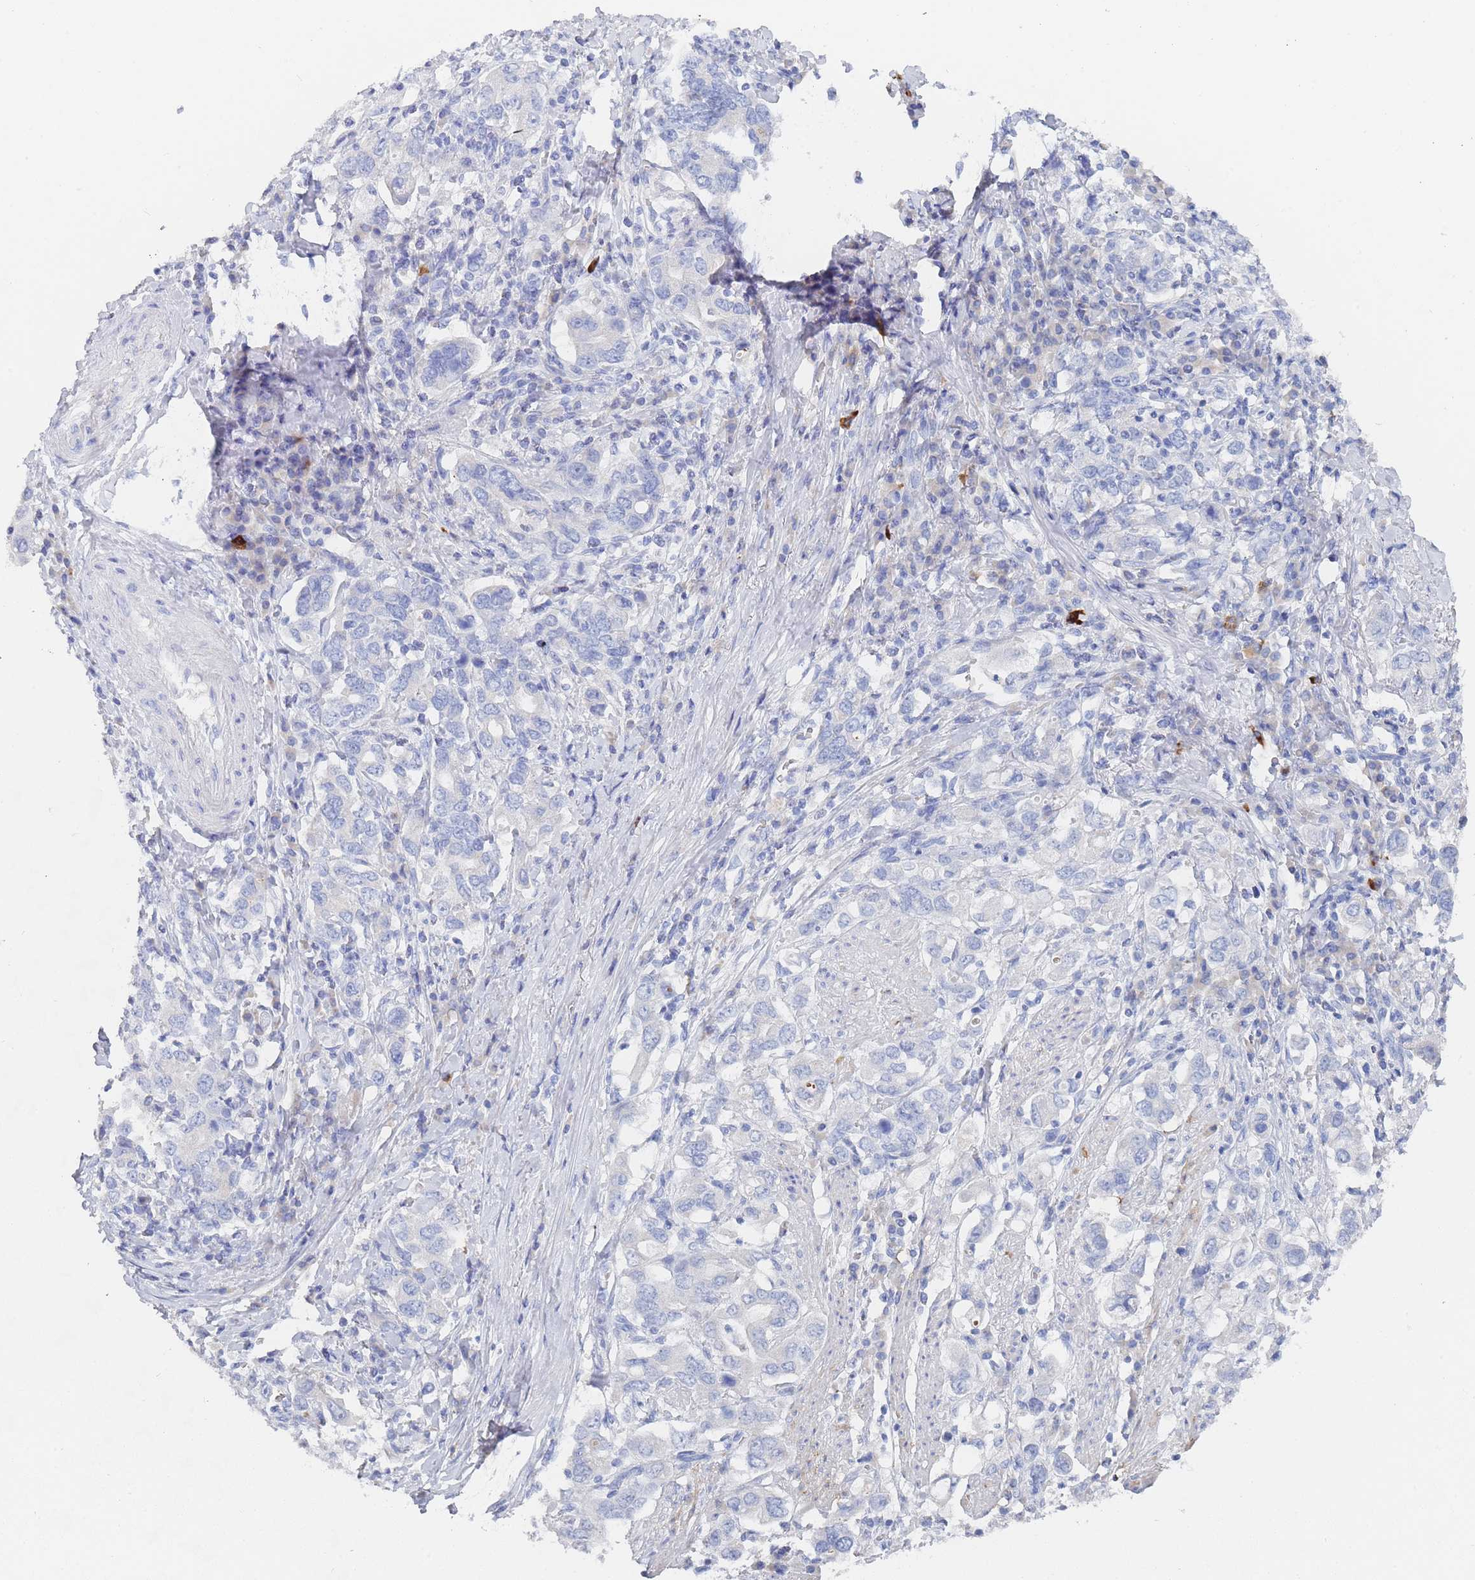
{"staining": {"intensity": "negative", "quantity": "none", "location": "none"}, "tissue": "stomach cancer", "cell_type": "Tumor cells", "image_type": "cancer", "snomed": [{"axis": "morphology", "description": "Adenocarcinoma, NOS"}, {"axis": "topography", "description": "Stomach, upper"}, {"axis": "topography", "description": "Stomach"}], "caption": "A histopathology image of human stomach adenocarcinoma is negative for staining in tumor cells.", "gene": "SLC25A35", "patient": {"sex": "male", "age": 62}}